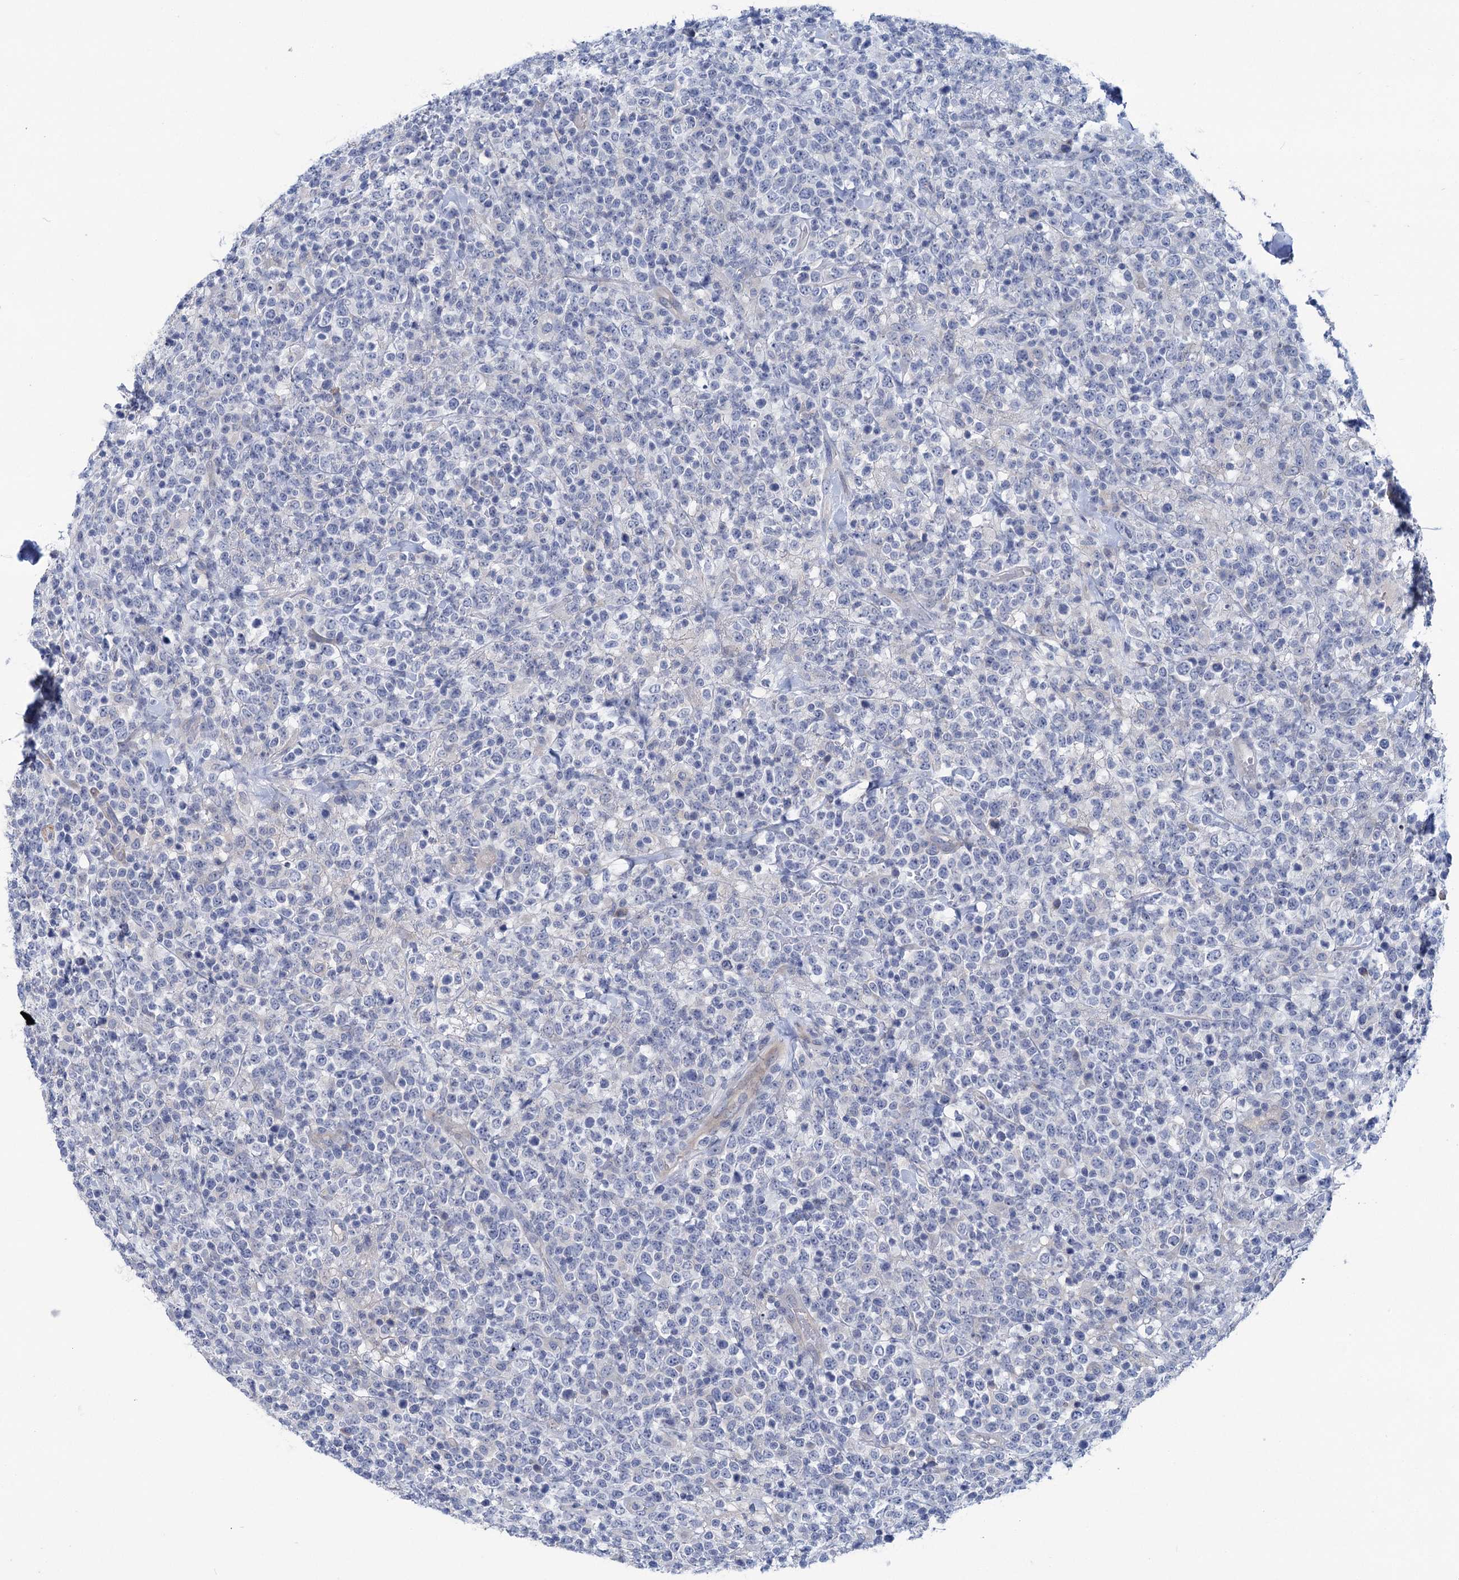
{"staining": {"intensity": "negative", "quantity": "none", "location": "none"}, "tissue": "lymphoma", "cell_type": "Tumor cells", "image_type": "cancer", "snomed": [{"axis": "morphology", "description": "Malignant lymphoma, non-Hodgkin's type, High grade"}, {"axis": "topography", "description": "Colon"}], "caption": "Micrograph shows no protein positivity in tumor cells of malignant lymphoma, non-Hodgkin's type (high-grade) tissue.", "gene": "CHDH", "patient": {"sex": "female", "age": 53}}